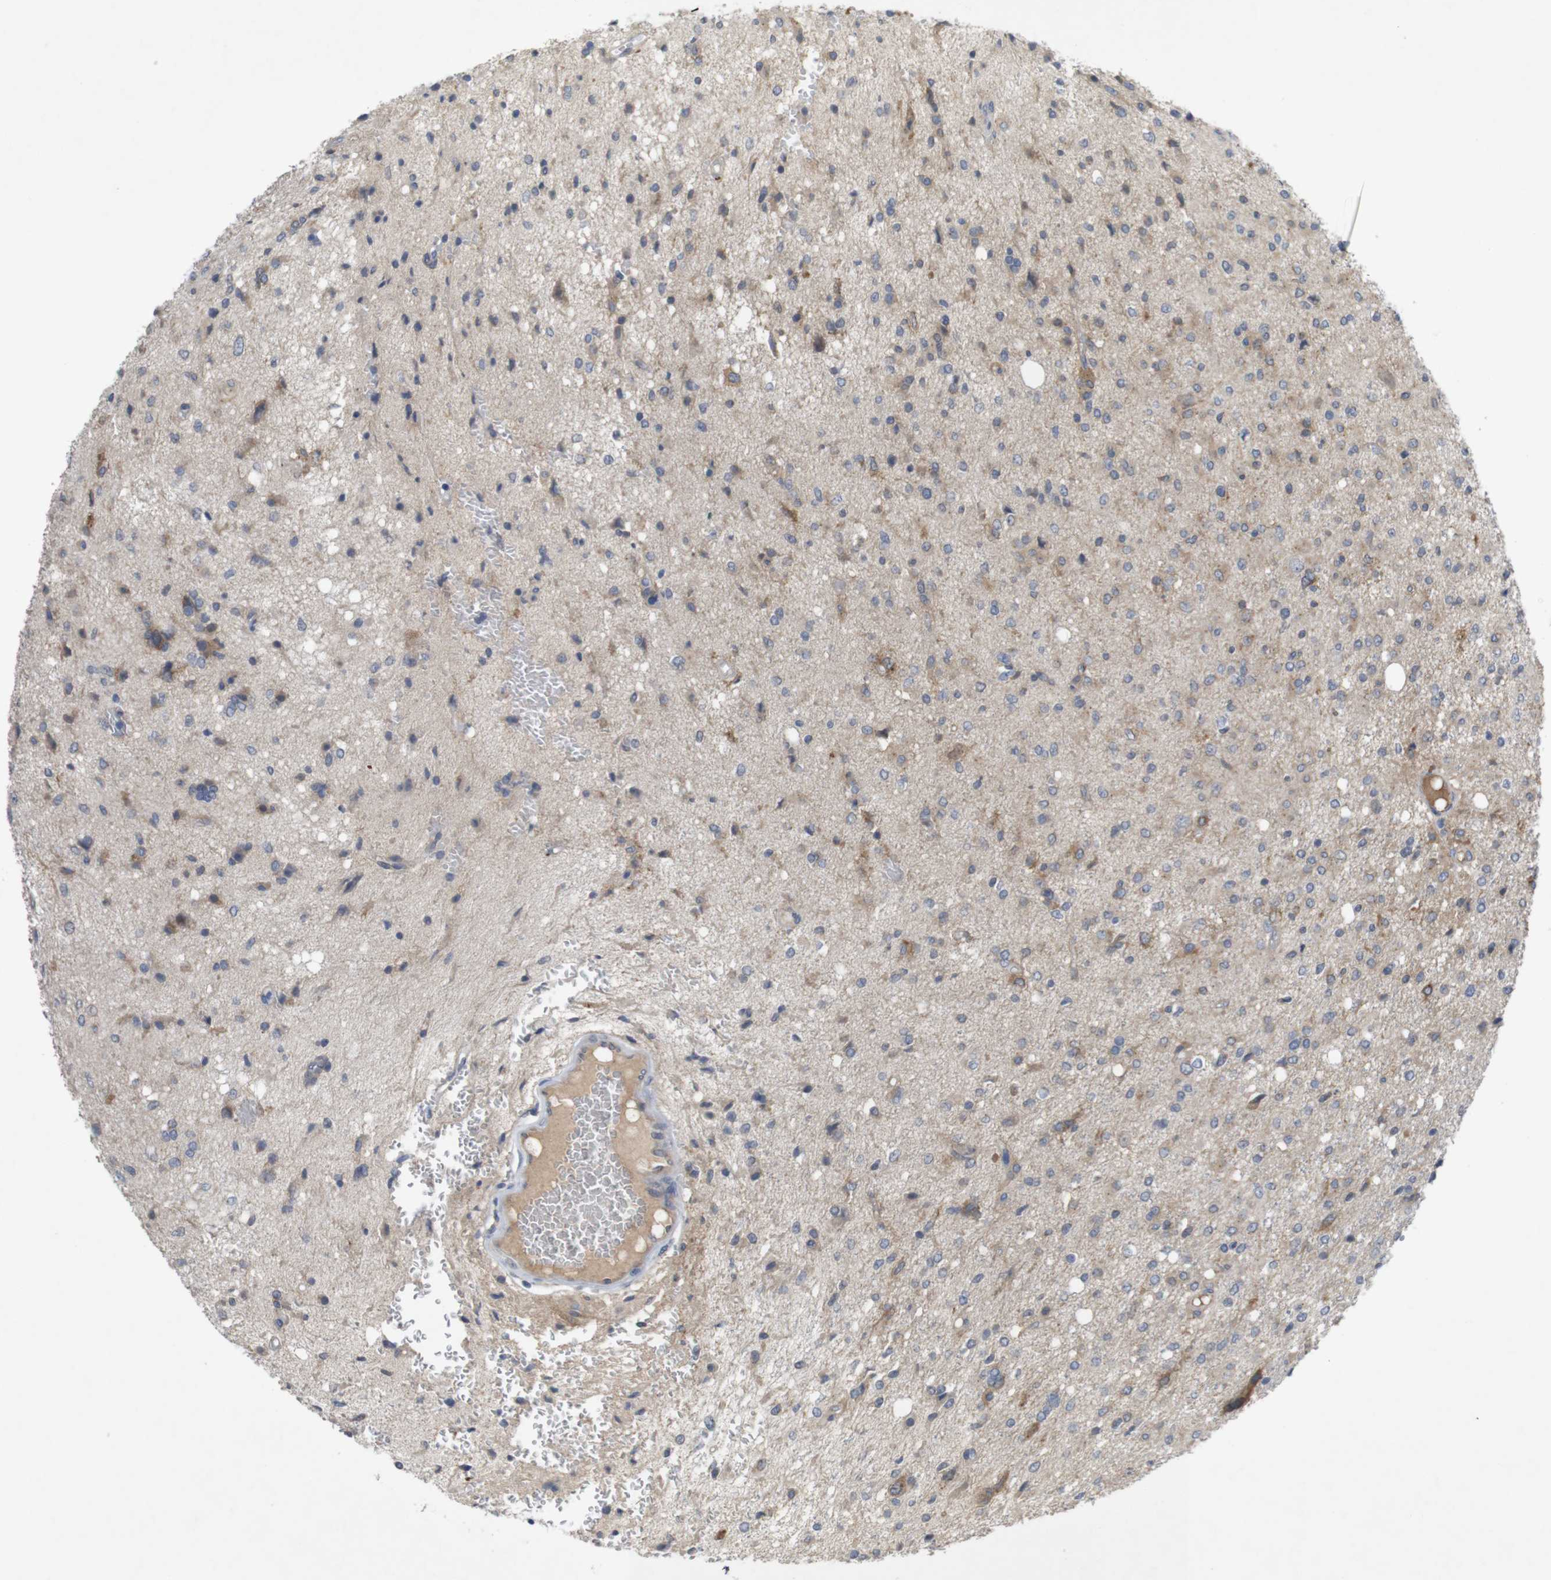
{"staining": {"intensity": "moderate", "quantity": "25%-75%", "location": "cytoplasmic/membranous"}, "tissue": "glioma", "cell_type": "Tumor cells", "image_type": "cancer", "snomed": [{"axis": "morphology", "description": "Glioma, malignant, High grade"}, {"axis": "topography", "description": "Brain"}], "caption": "The micrograph reveals a brown stain indicating the presence of a protein in the cytoplasmic/membranous of tumor cells in high-grade glioma (malignant).", "gene": "BCAR3", "patient": {"sex": "female", "age": 59}}